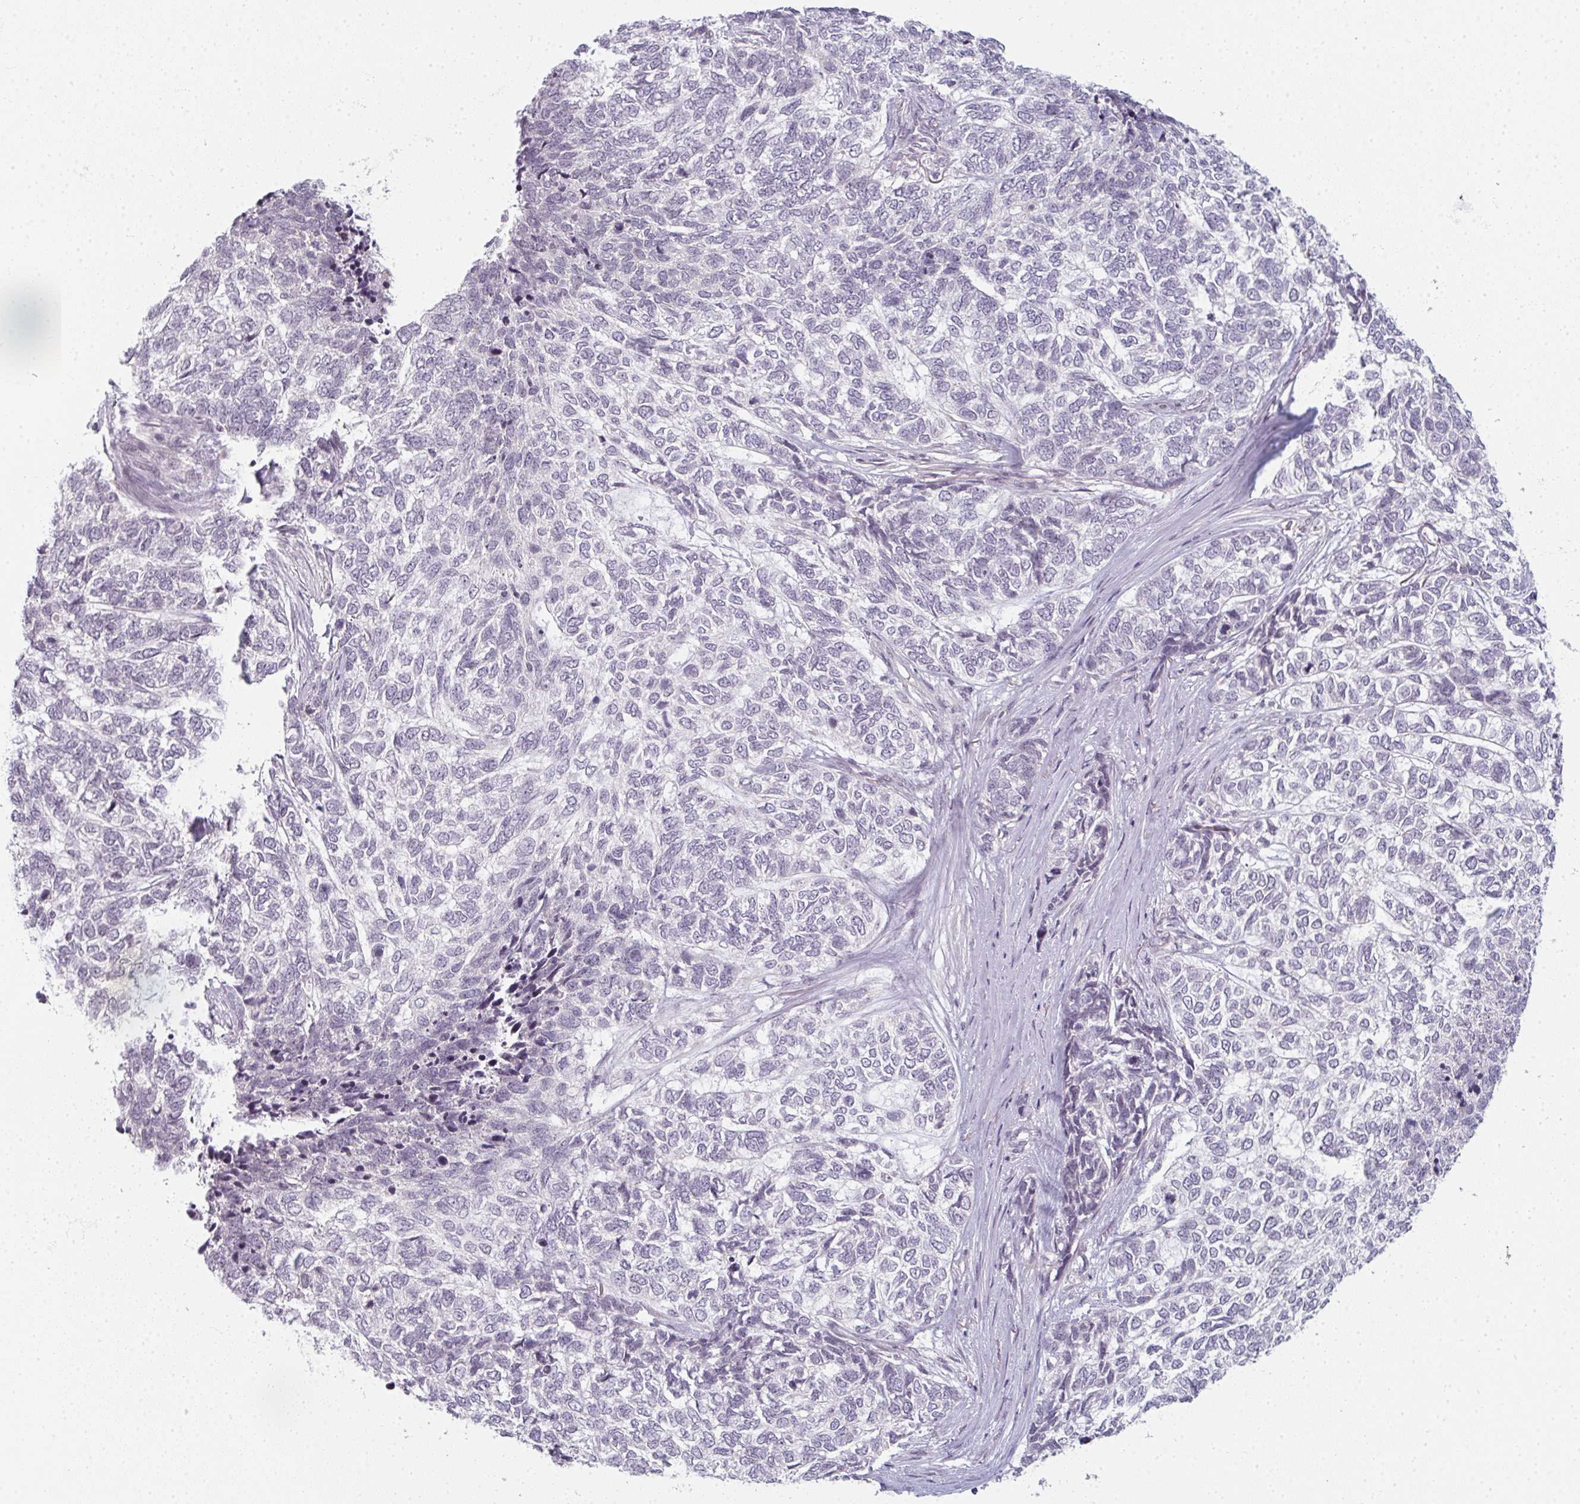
{"staining": {"intensity": "negative", "quantity": "none", "location": "none"}, "tissue": "skin cancer", "cell_type": "Tumor cells", "image_type": "cancer", "snomed": [{"axis": "morphology", "description": "Basal cell carcinoma"}, {"axis": "topography", "description": "Skin"}], "caption": "Skin basal cell carcinoma stained for a protein using IHC reveals no staining tumor cells.", "gene": "RBBP6", "patient": {"sex": "female", "age": 65}}